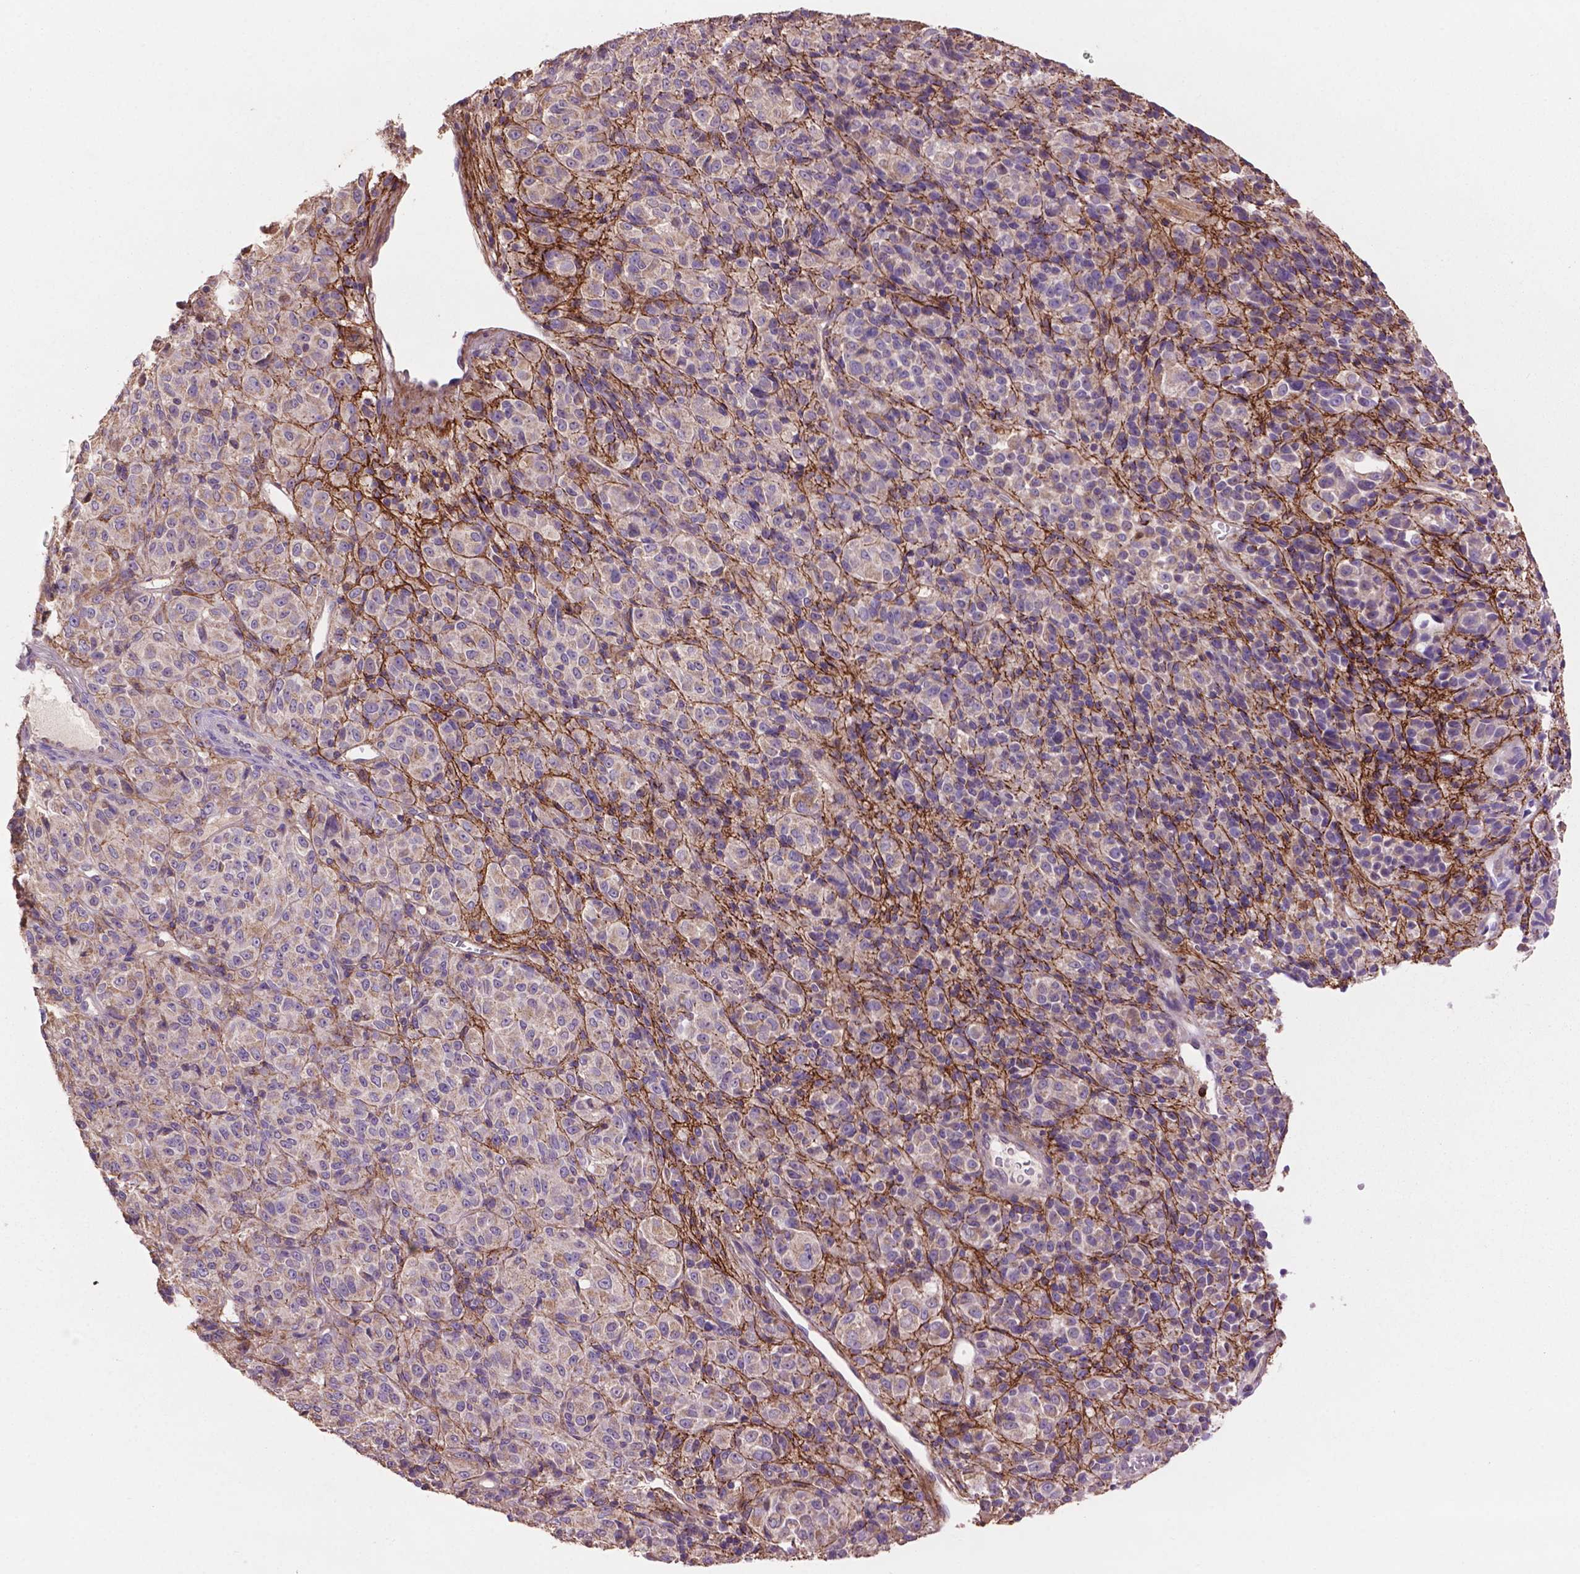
{"staining": {"intensity": "negative", "quantity": "none", "location": "none"}, "tissue": "melanoma", "cell_type": "Tumor cells", "image_type": "cancer", "snomed": [{"axis": "morphology", "description": "Malignant melanoma, Metastatic site"}, {"axis": "topography", "description": "Brain"}], "caption": "A photomicrograph of human melanoma is negative for staining in tumor cells.", "gene": "LRRC3C", "patient": {"sex": "female", "age": 56}}